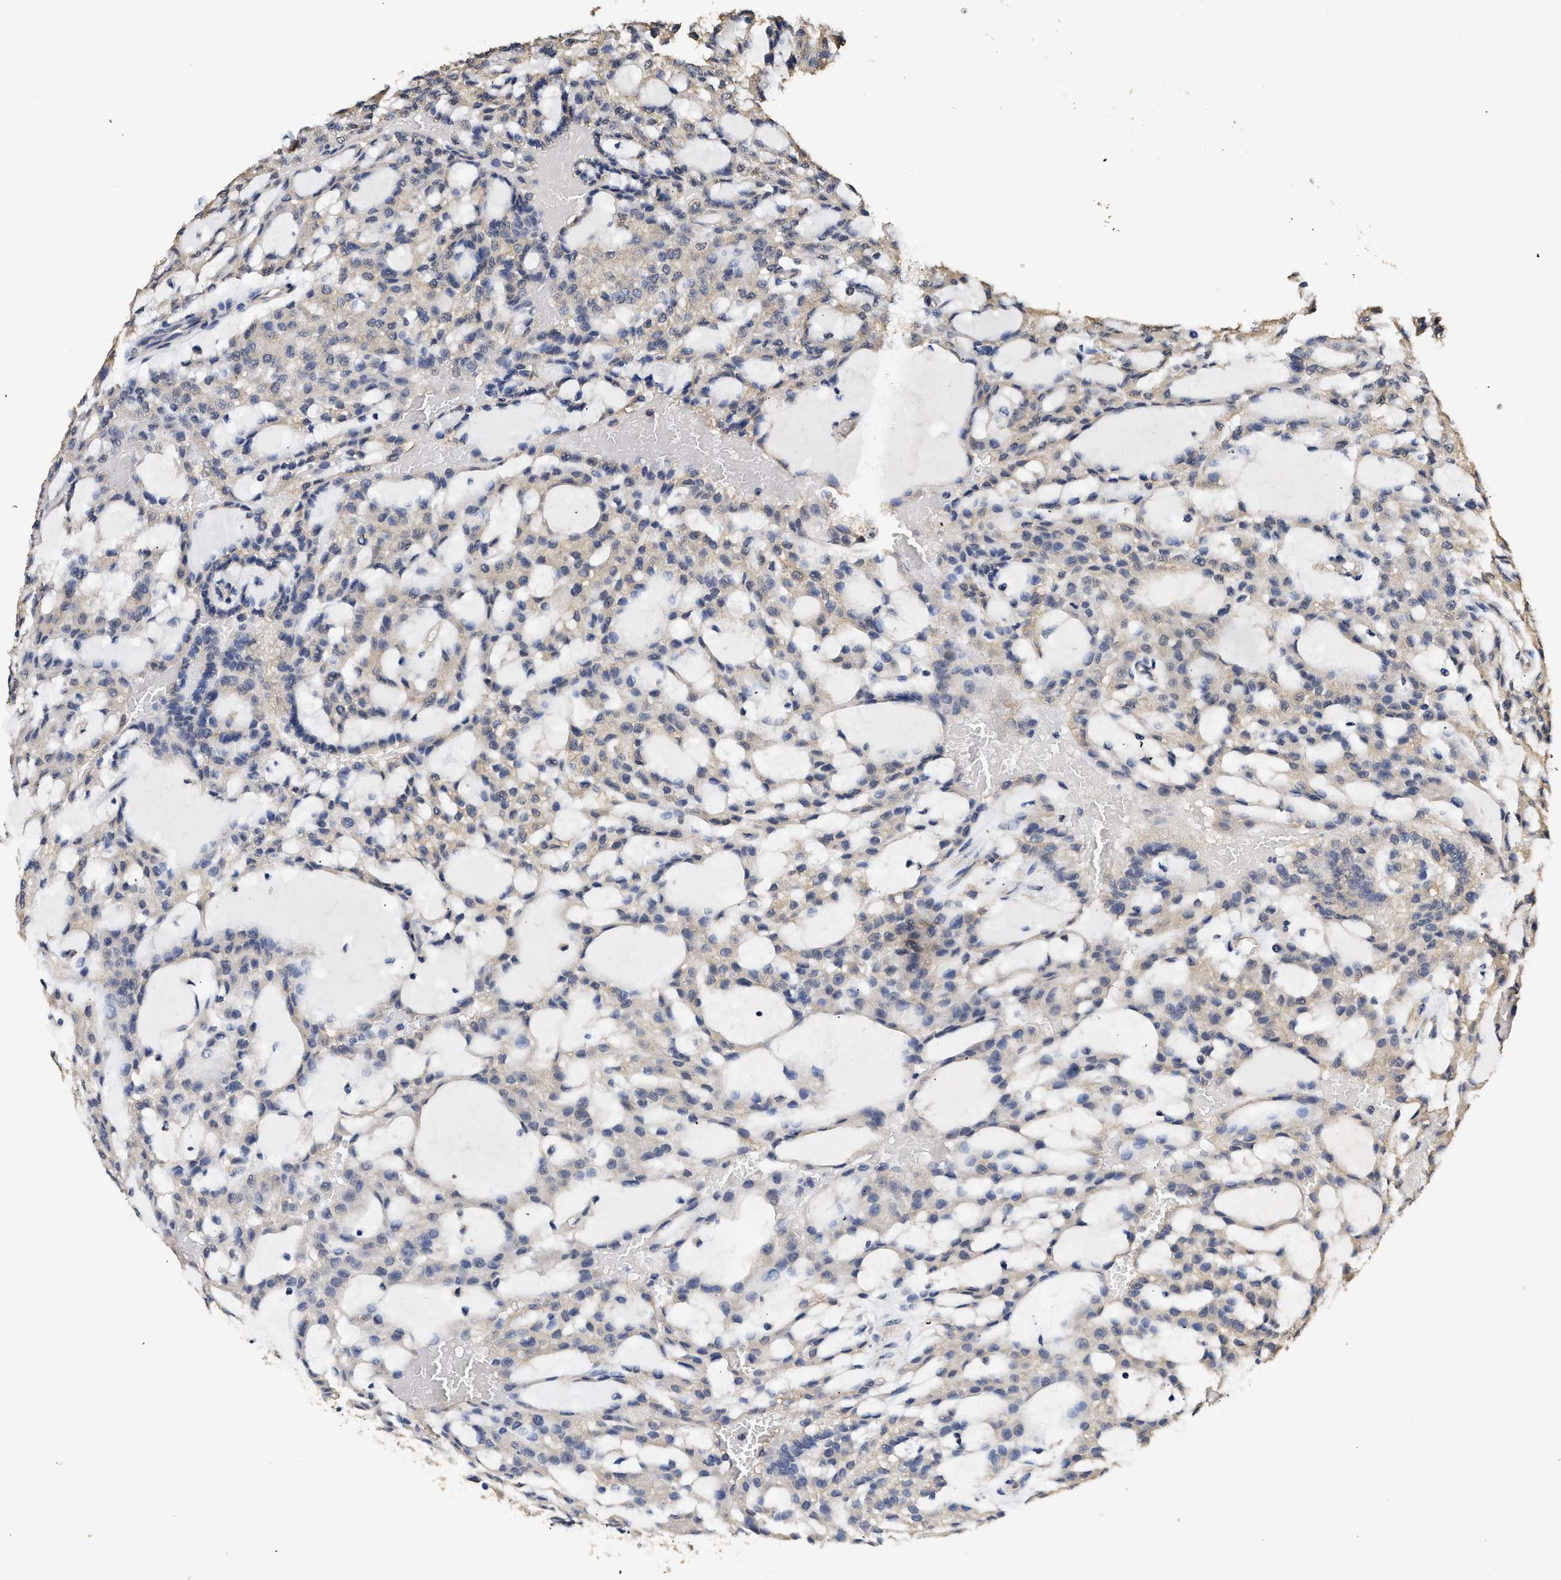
{"staining": {"intensity": "weak", "quantity": "<25%", "location": "cytoplasmic/membranous"}, "tissue": "renal cancer", "cell_type": "Tumor cells", "image_type": "cancer", "snomed": [{"axis": "morphology", "description": "Adenocarcinoma, NOS"}, {"axis": "topography", "description": "Kidney"}], "caption": "High magnification brightfield microscopy of renal cancer stained with DAB (3,3'-diaminobenzidine) (brown) and counterstained with hematoxylin (blue): tumor cells show no significant positivity. (DAB immunohistochemistry with hematoxylin counter stain).", "gene": "SPINT2", "patient": {"sex": "male", "age": 63}}